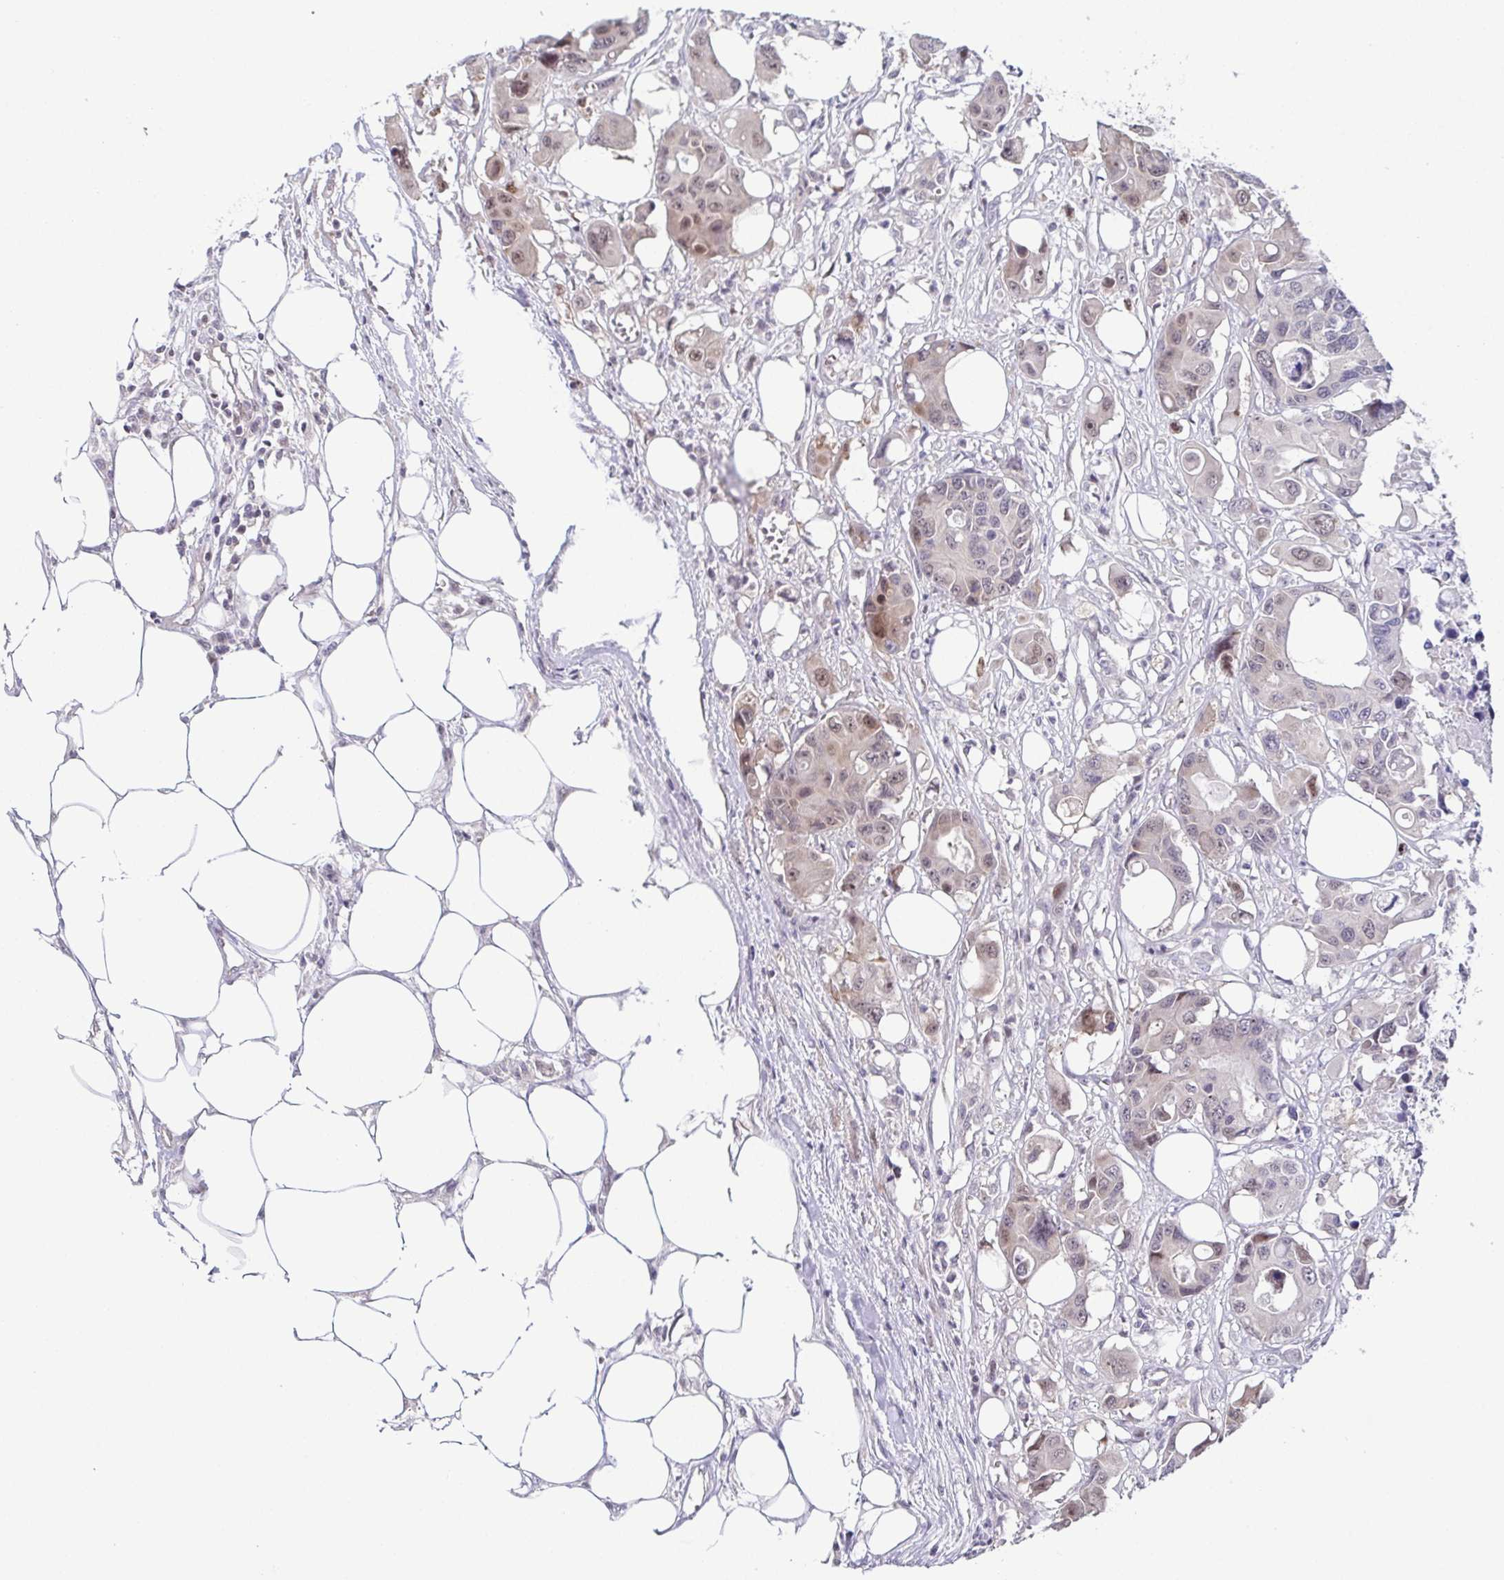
{"staining": {"intensity": "weak", "quantity": "25%-75%", "location": "nuclear"}, "tissue": "colorectal cancer", "cell_type": "Tumor cells", "image_type": "cancer", "snomed": [{"axis": "morphology", "description": "Adenocarcinoma, NOS"}, {"axis": "topography", "description": "Colon"}], "caption": "Approximately 25%-75% of tumor cells in human colorectal cancer (adenocarcinoma) display weak nuclear protein expression as visualized by brown immunohistochemical staining.", "gene": "DNAJB1", "patient": {"sex": "male", "age": 77}}